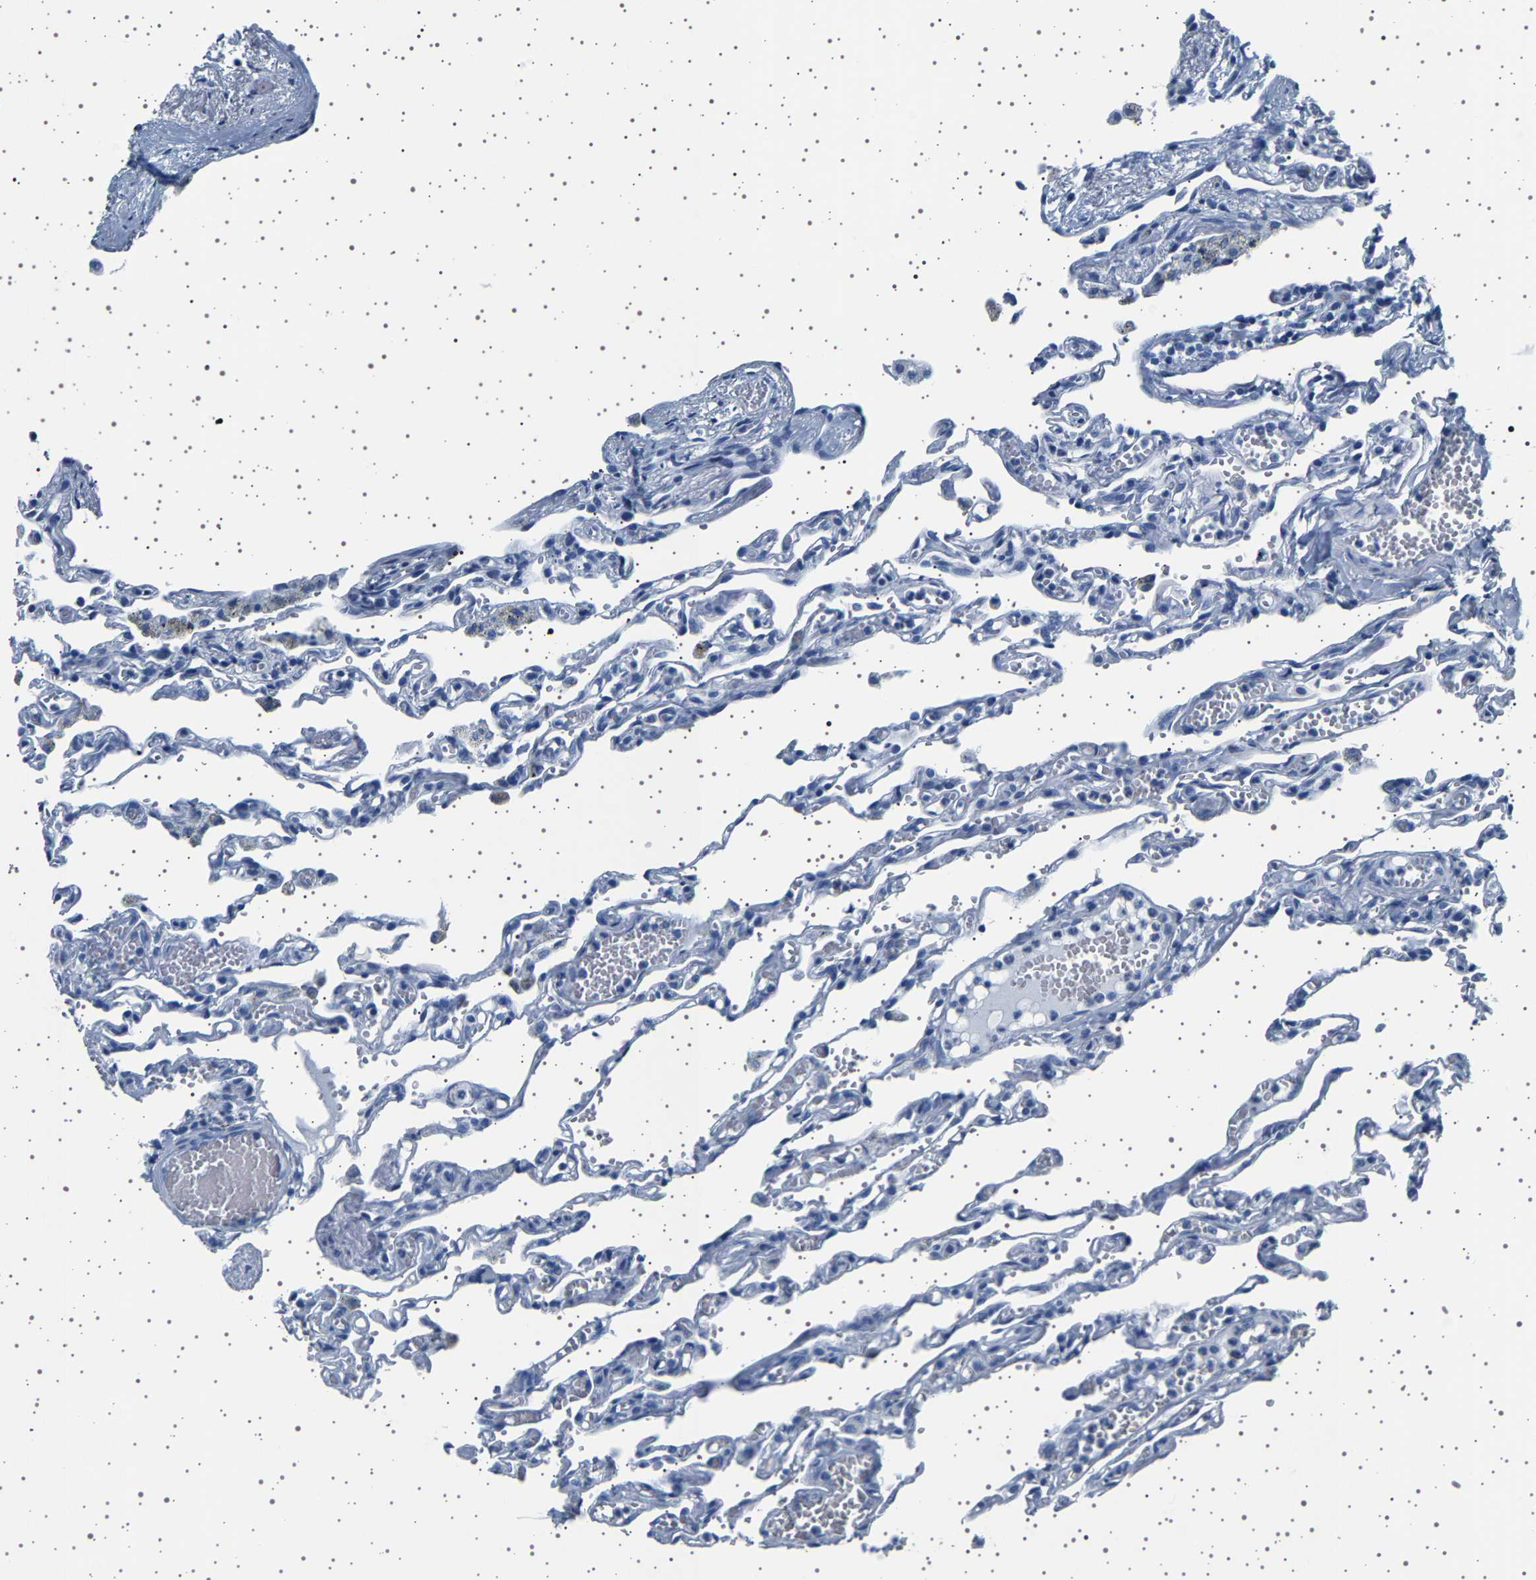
{"staining": {"intensity": "negative", "quantity": "none", "location": "none"}, "tissue": "lung", "cell_type": "Alveolar cells", "image_type": "normal", "snomed": [{"axis": "morphology", "description": "Normal tissue, NOS"}, {"axis": "topography", "description": "Lung"}], "caption": "A histopathology image of lung stained for a protein reveals no brown staining in alveolar cells. (DAB IHC with hematoxylin counter stain).", "gene": "TFF3", "patient": {"sex": "male", "age": 21}}